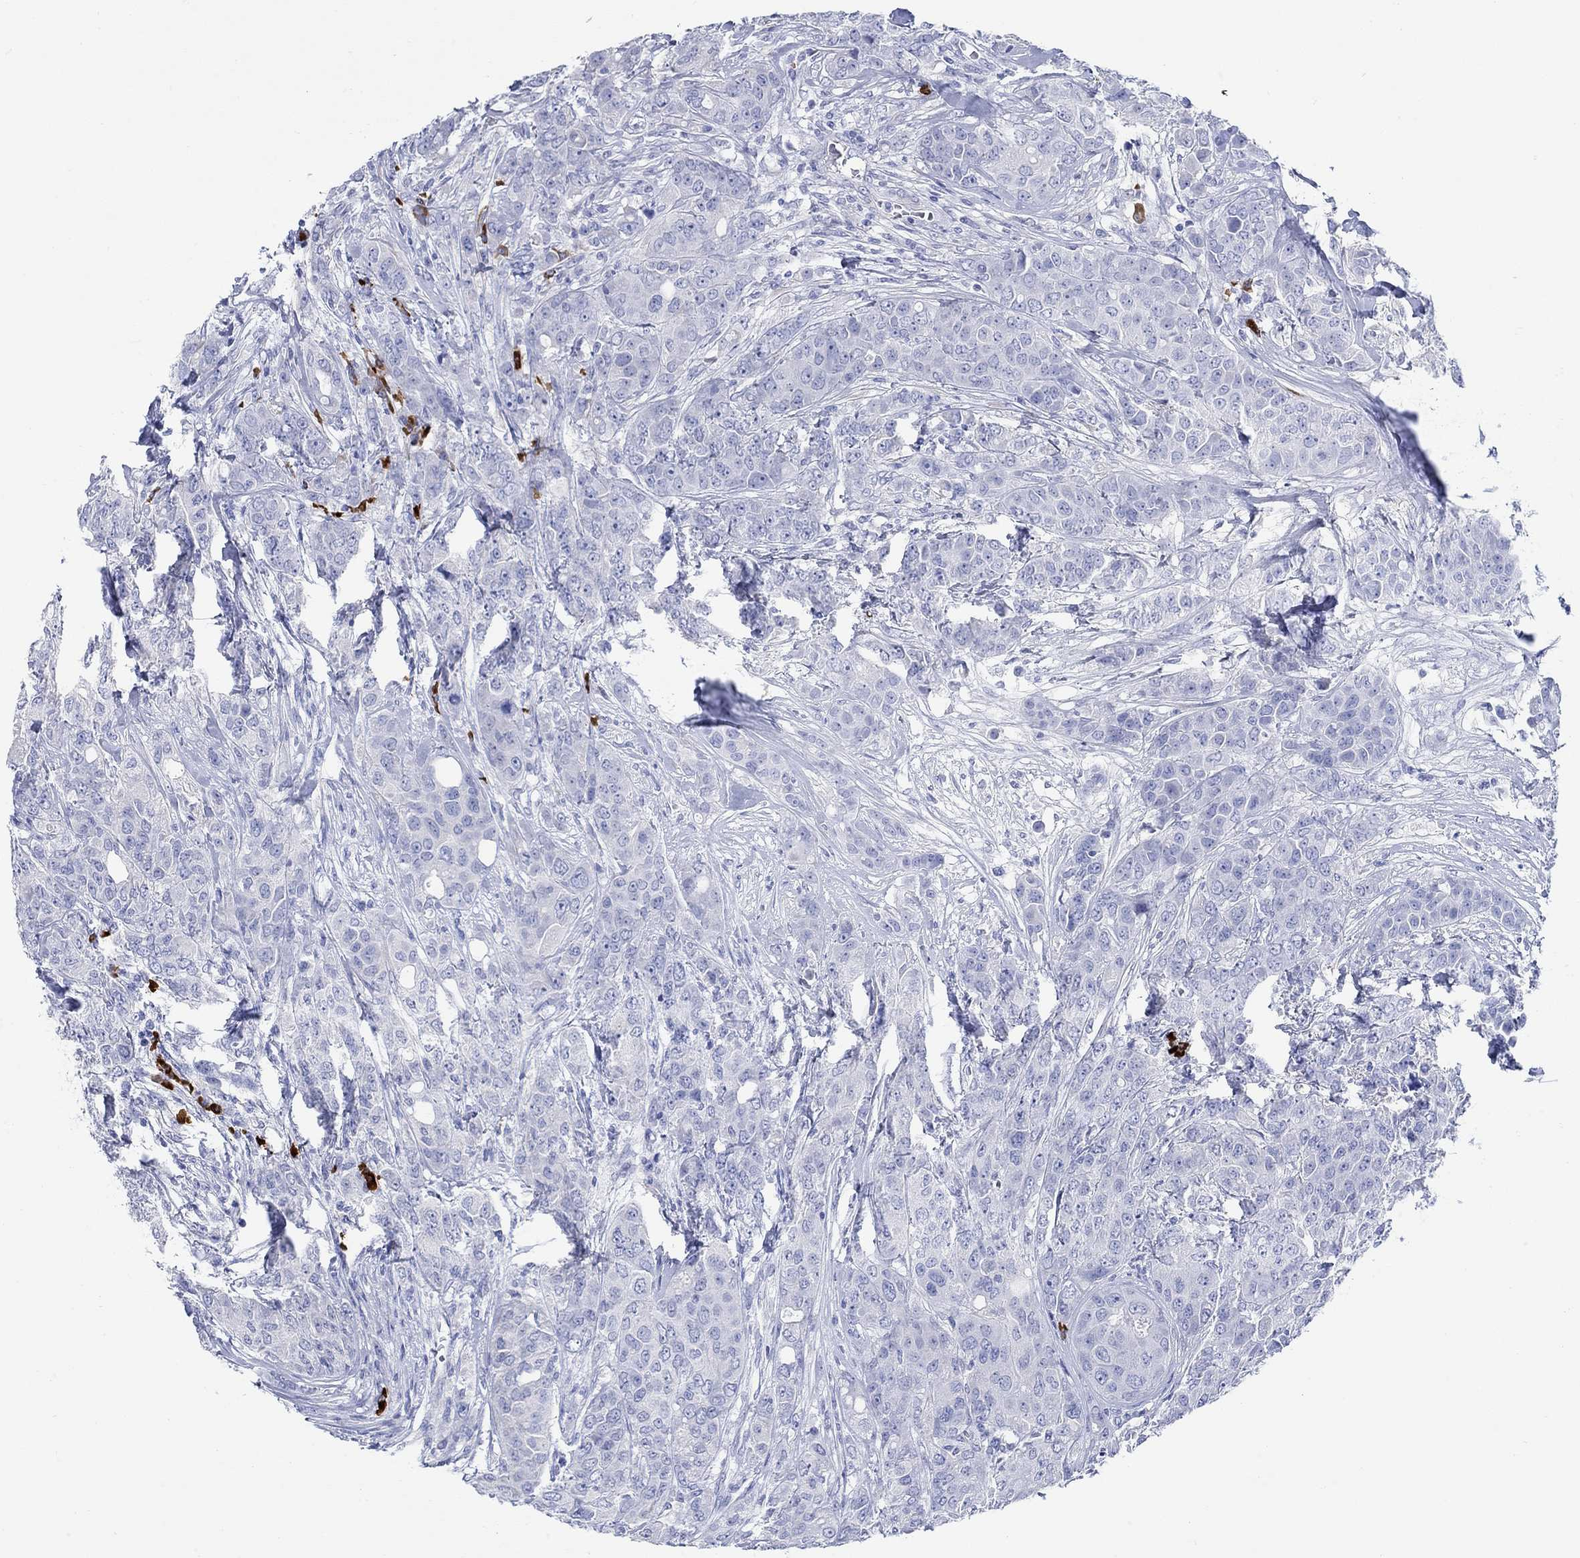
{"staining": {"intensity": "negative", "quantity": "none", "location": "none"}, "tissue": "breast cancer", "cell_type": "Tumor cells", "image_type": "cancer", "snomed": [{"axis": "morphology", "description": "Duct carcinoma"}, {"axis": "topography", "description": "Breast"}], "caption": "Immunohistochemistry photomicrograph of human breast infiltrating ductal carcinoma stained for a protein (brown), which shows no expression in tumor cells. (Brightfield microscopy of DAB immunohistochemistry (IHC) at high magnification).", "gene": "P2RY6", "patient": {"sex": "female", "age": 43}}